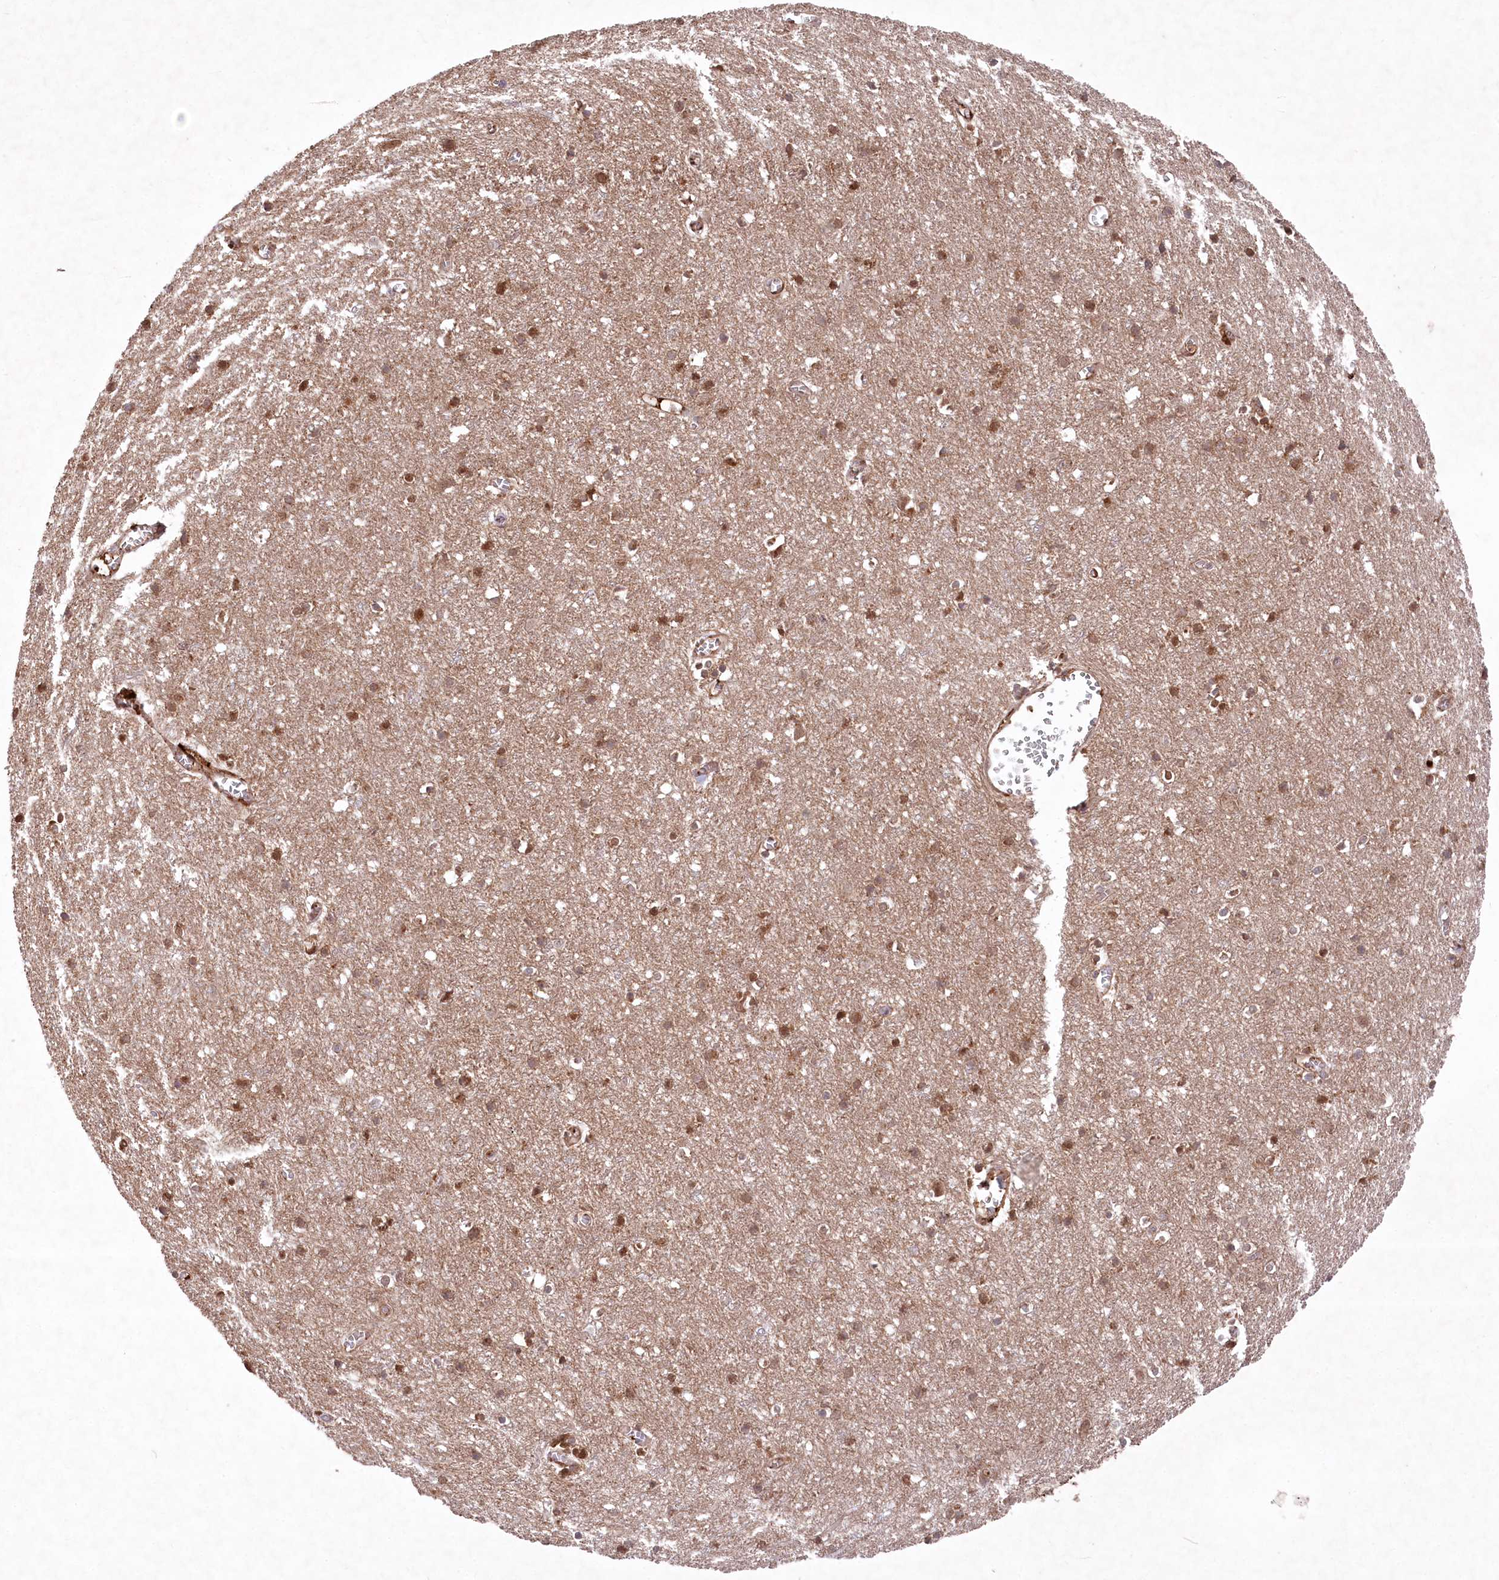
{"staining": {"intensity": "moderate", "quantity": ">75%", "location": "cytoplasmic/membranous"}, "tissue": "cerebral cortex", "cell_type": "Endothelial cells", "image_type": "normal", "snomed": [{"axis": "morphology", "description": "Normal tissue, NOS"}, {"axis": "topography", "description": "Cerebral cortex"}], "caption": "Cerebral cortex stained with a brown dye reveals moderate cytoplasmic/membranous positive positivity in approximately >75% of endothelial cells.", "gene": "PPP1R21", "patient": {"sex": "female", "age": 64}}